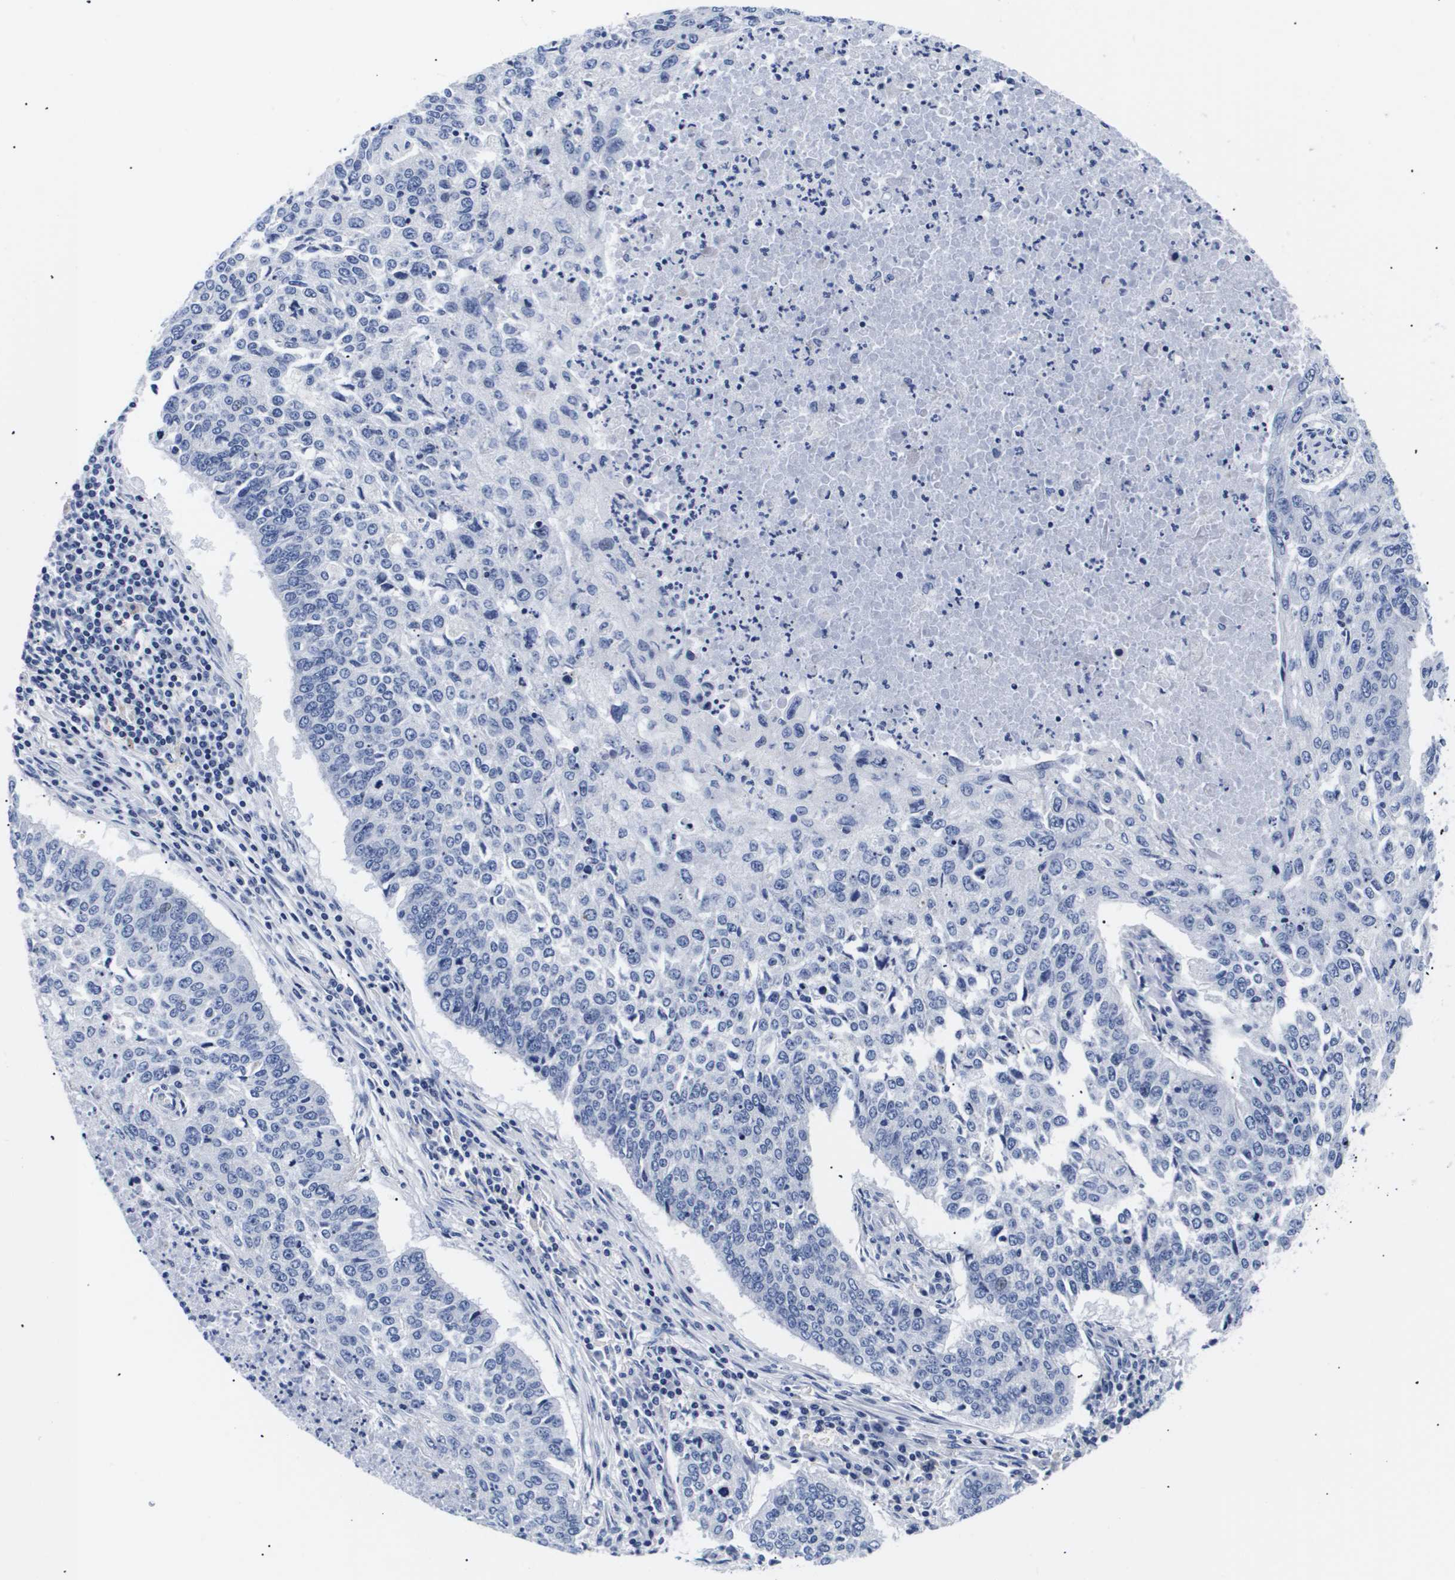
{"staining": {"intensity": "negative", "quantity": "none", "location": "none"}, "tissue": "lung cancer", "cell_type": "Tumor cells", "image_type": "cancer", "snomed": [{"axis": "morphology", "description": "Normal tissue, NOS"}, {"axis": "morphology", "description": "Squamous cell carcinoma, NOS"}, {"axis": "topography", "description": "Cartilage tissue"}, {"axis": "topography", "description": "Bronchus"}, {"axis": "topography", "description": "Lung"}], "caption": "A histopathology image of lung cancer stained for a protein exhibits no brown staining in tumor cells.", "gene": "SHD", "patient": {"sex": "female", "age": 49}}